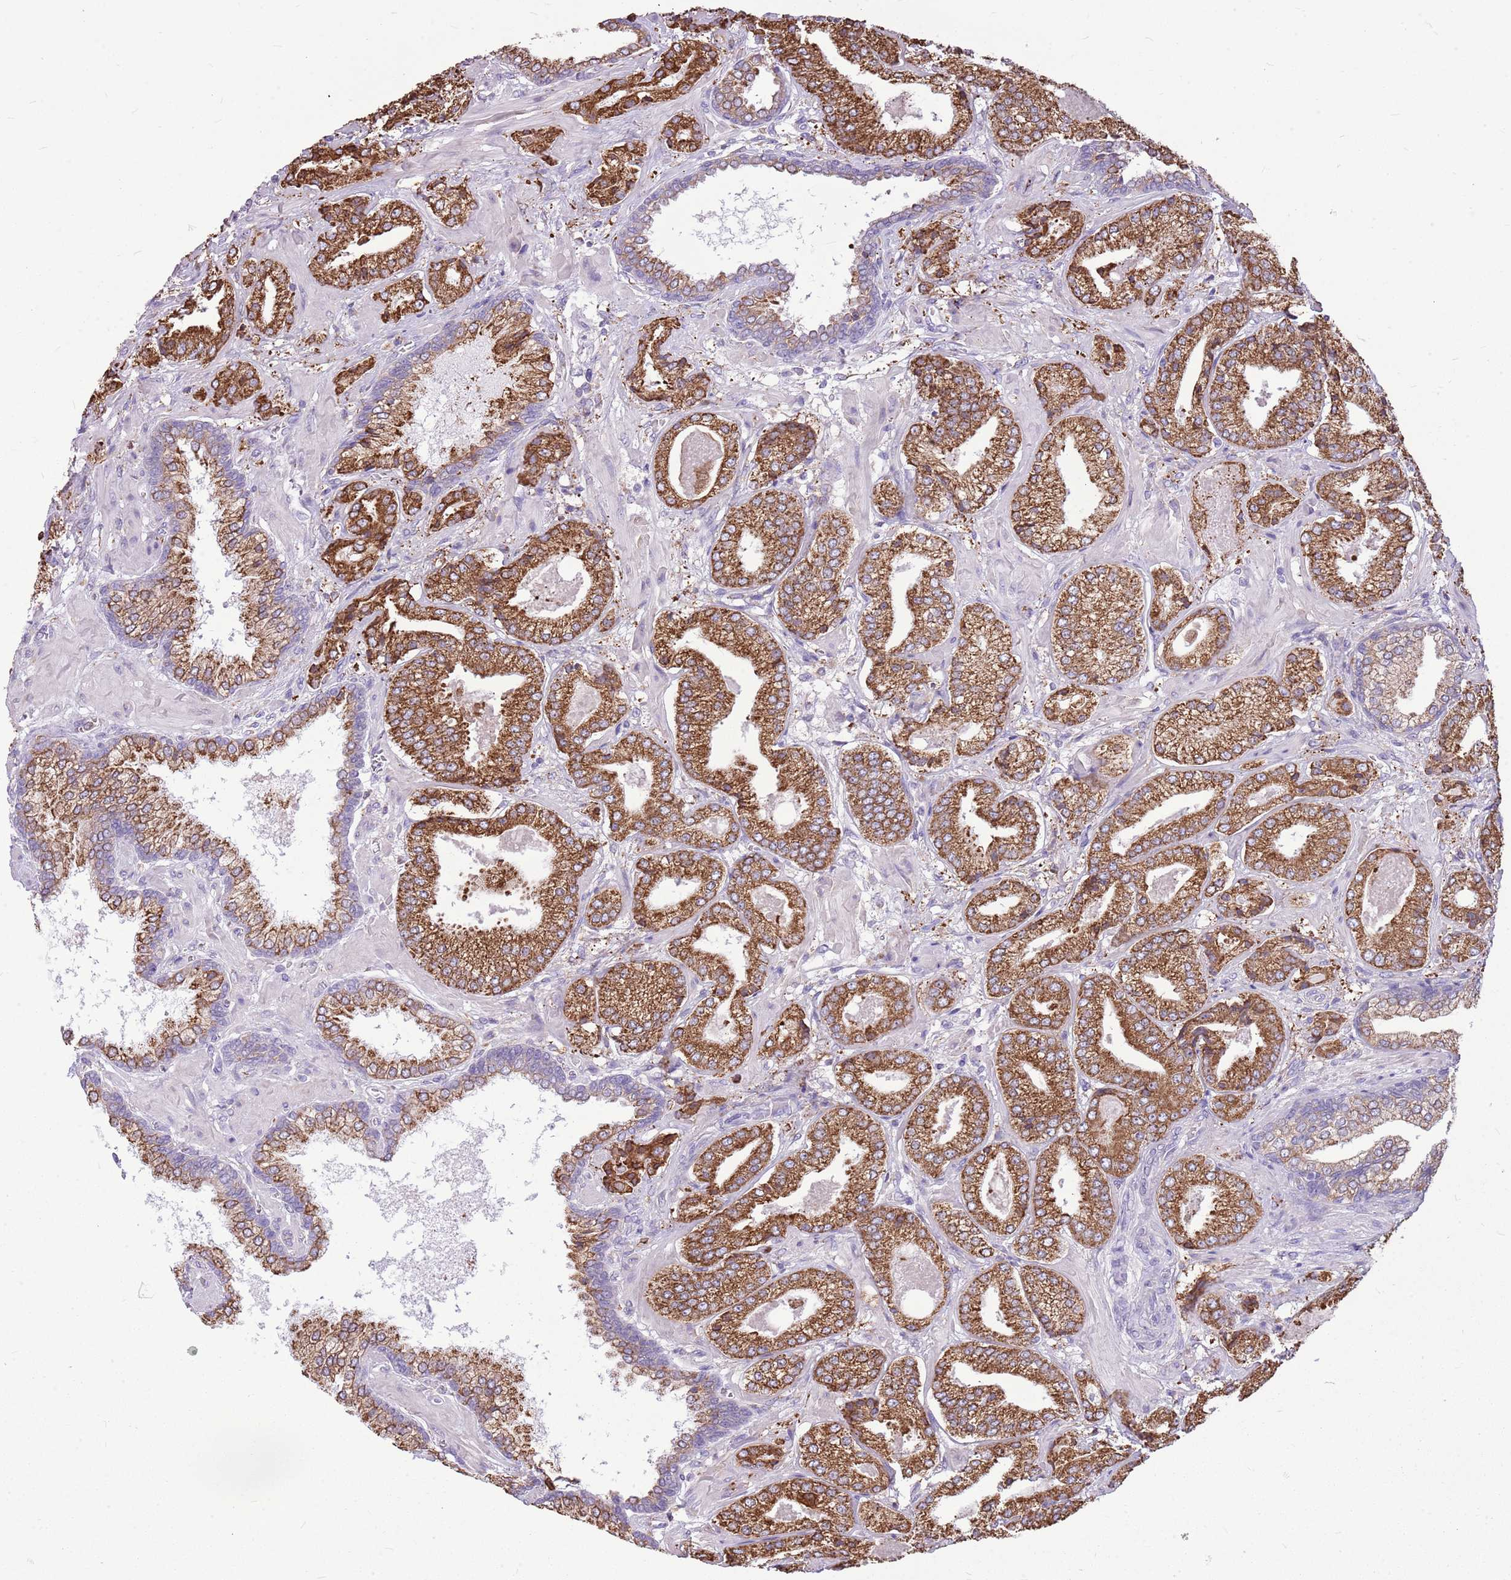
{"staining": {"intensity": "moderate", "quantity": ">75%", "location": "cytoplasmic/membranous"}, "tissue": "prostate cancer", "cell_type": "Tumor cells", "image_type": "cancer", "snomed": [{"axis": "morphology", "description": "Adenocarcinoma, High grade"}, {"axis": "topography", "description": "Prostate"}], "caption": "Immunohistochemical staining of prostate cancer (high-grade adenocarcinoma) shows moderate cytoplasmic/membranous protein expression in approximately >75% of tumor cells.", "gene": "KCTD19", "patient": {"sex": "male", "age": 63}}